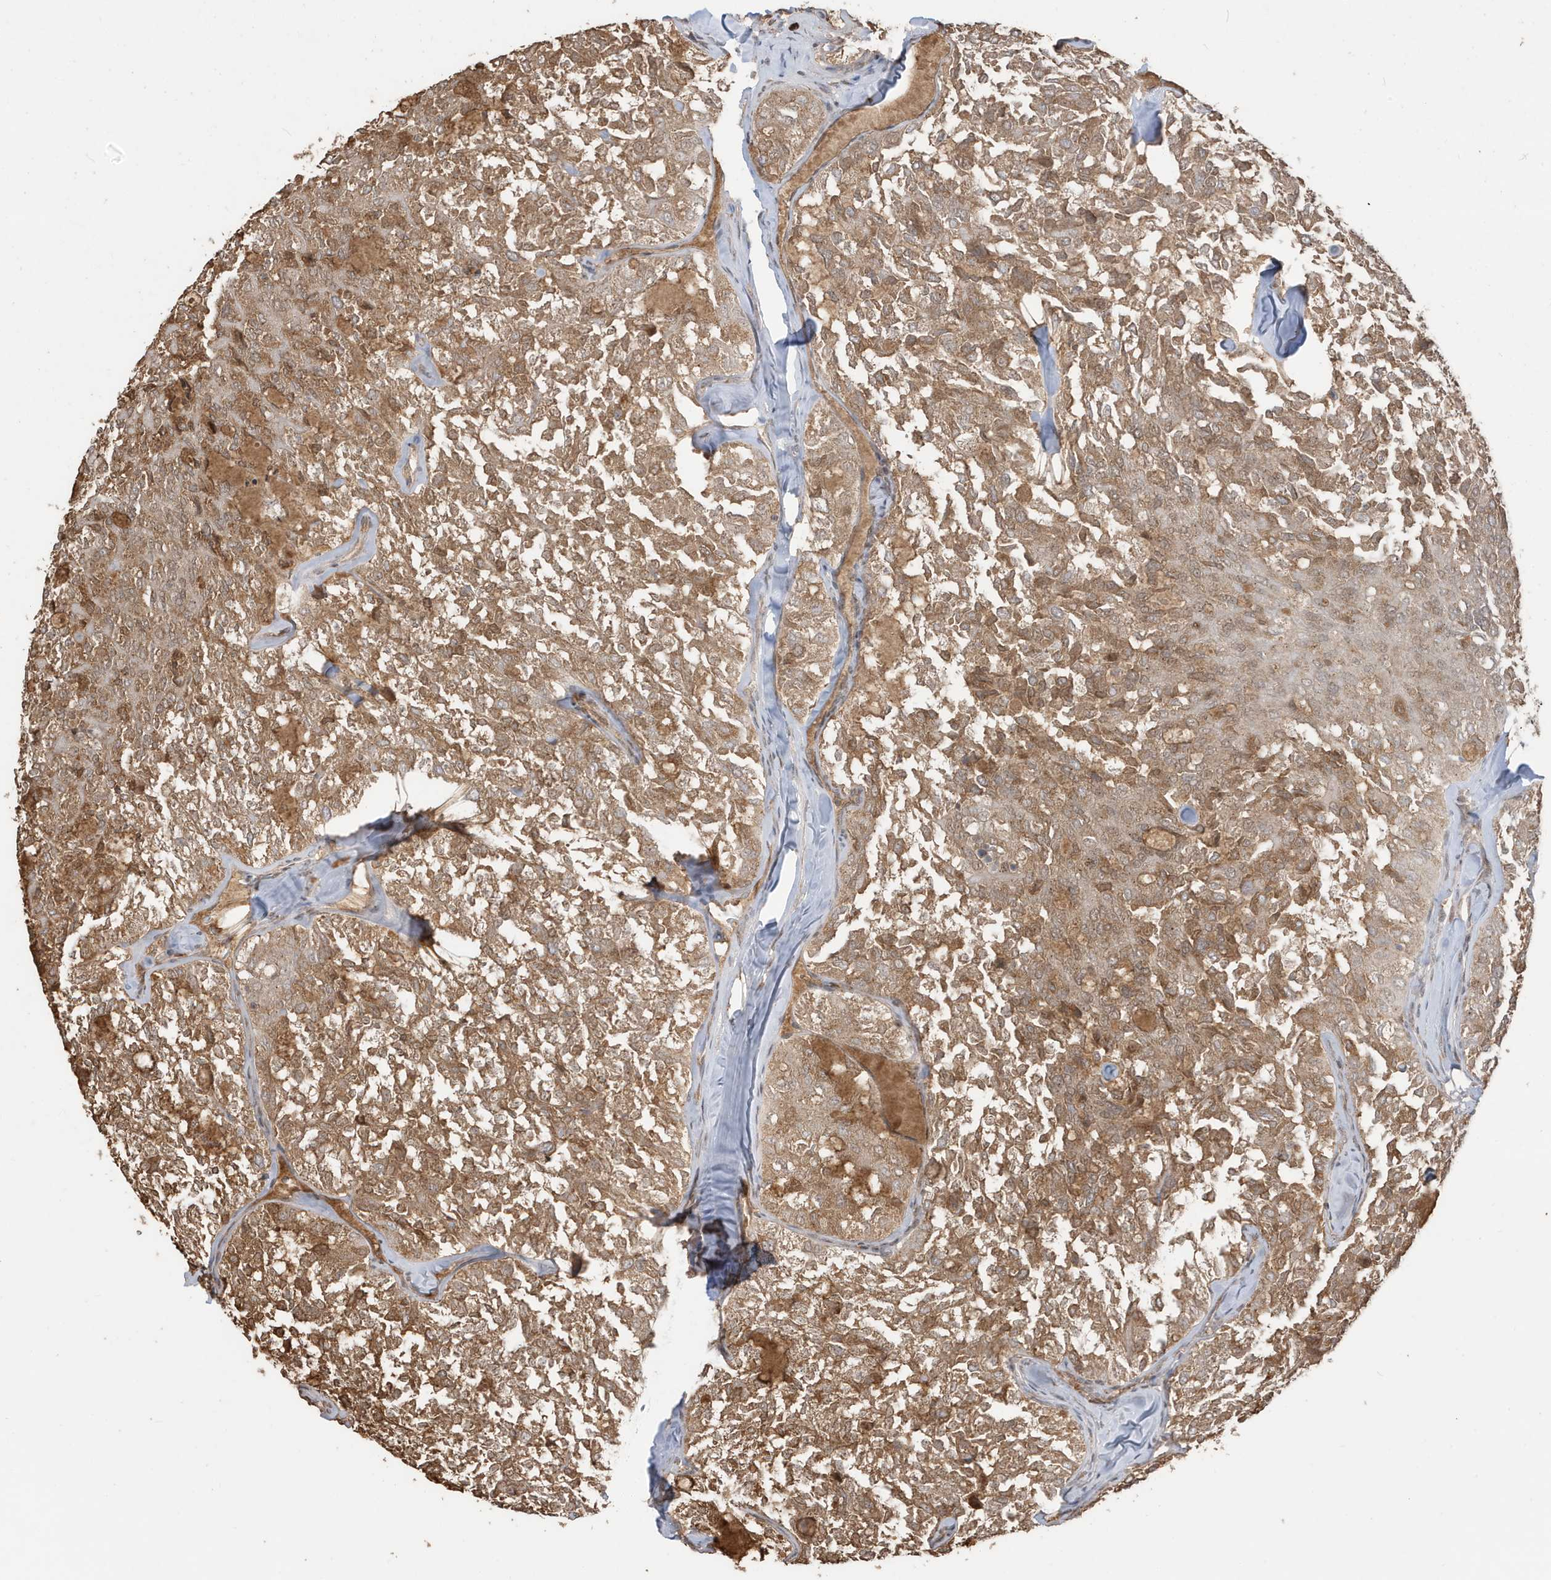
{"staining": {"intensity": "moderate", "quantity": ">75%", "location": "cytoplasmic/membranous"}, "tissue": "thyroid cancer", "cell_type": "Tumor cells", "image_type": "cancer", "snomed": [{"axis": "morphology", "description": "Follicular adenoma carcinoma, NOS"}, {"axis": "topography", "description": "Thyroid gland"}], "caption": "The image demonstrates staining of follicular adenoma carcinoma (thyroid), revealing moderate cytoplasmic/membranous protein expression (brown color) within tumor cells.", "gene": "RER1", "patient": {"sex": "male", "age": 75}}